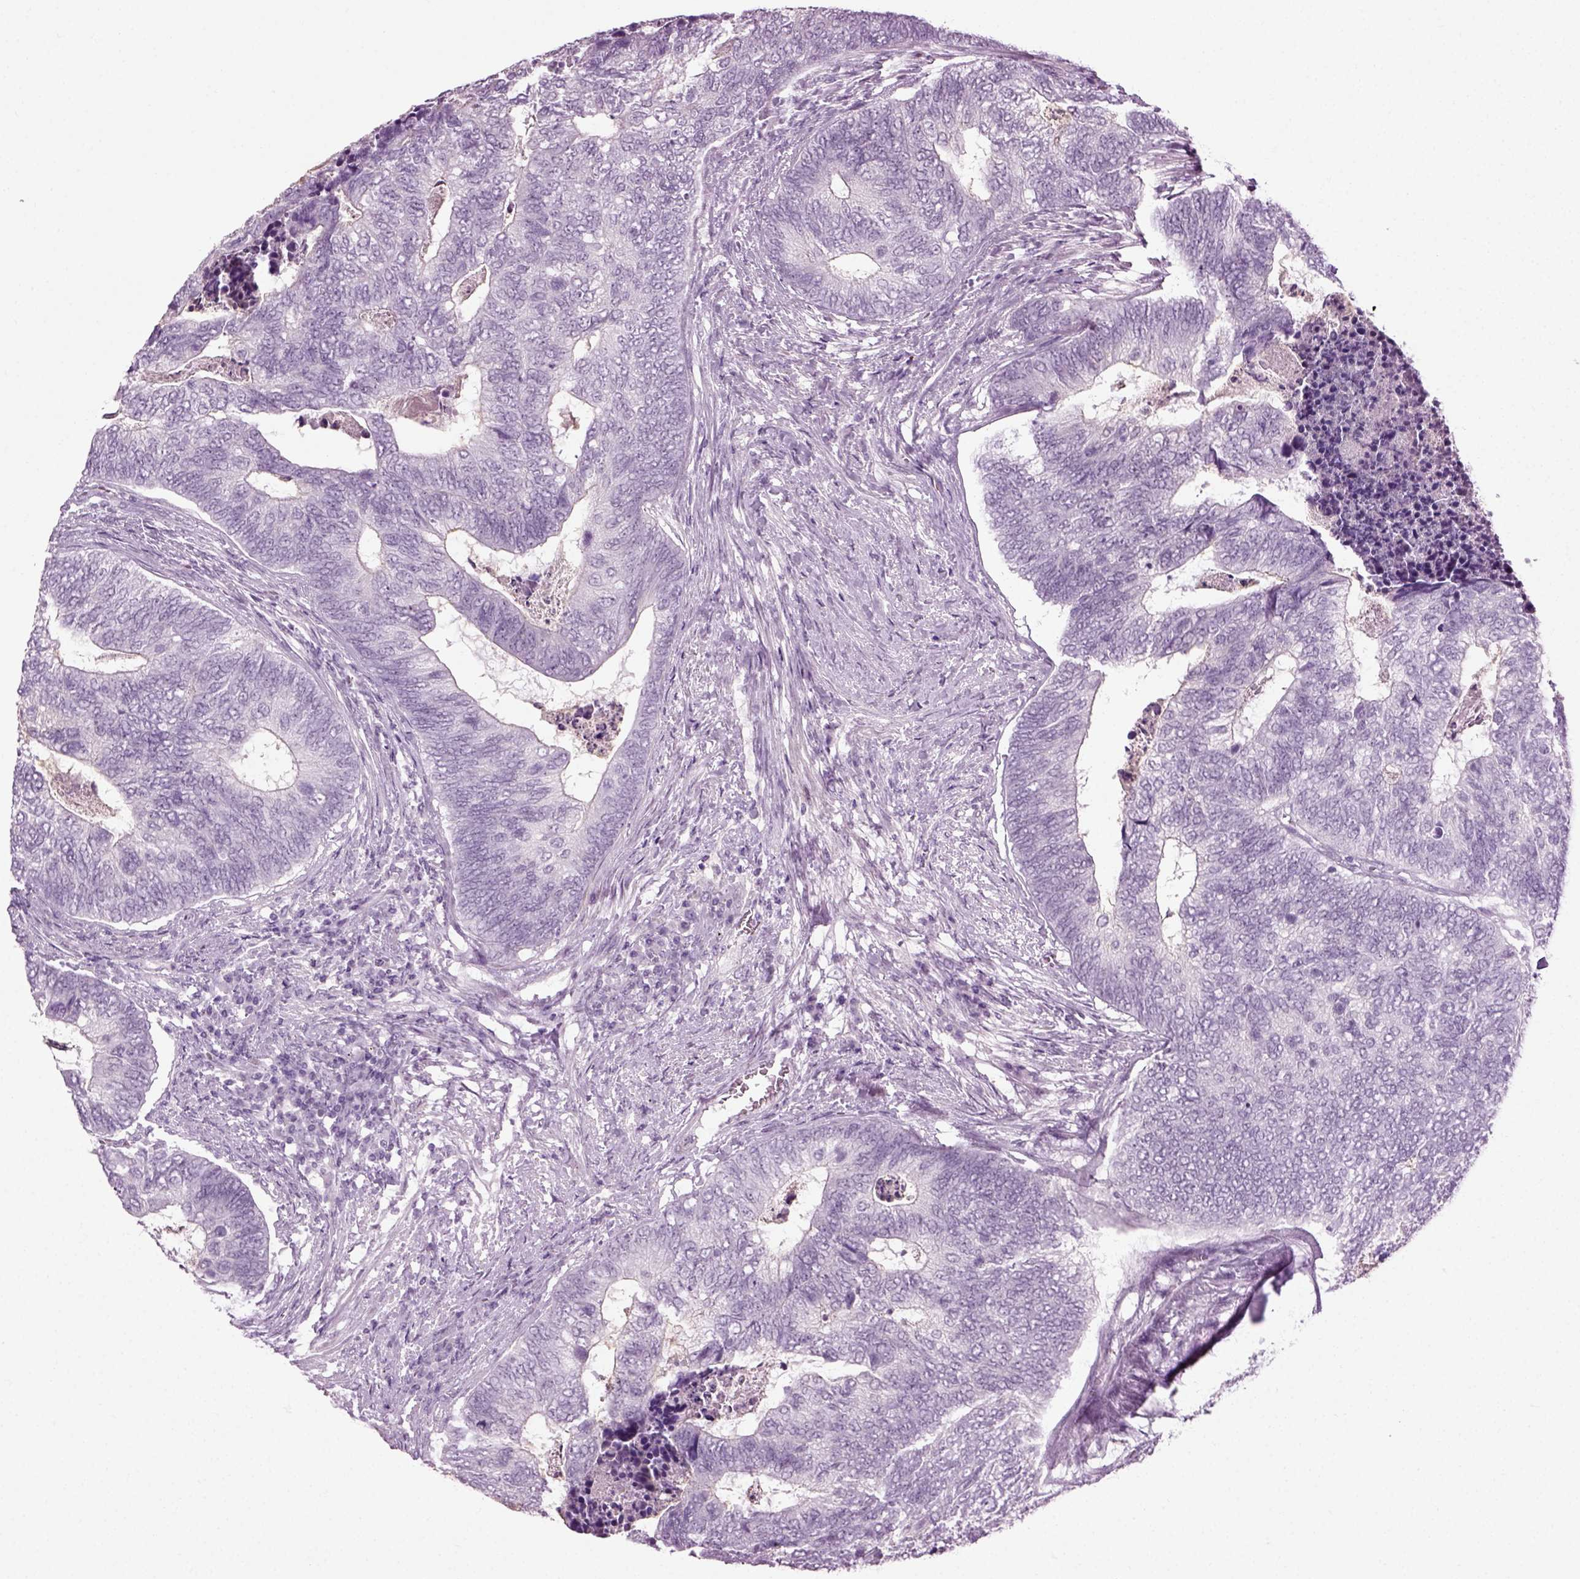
{"staining": {"intensity": "negative", "quantity": "none", "location": "none"}, "tissue": "colorectal cancer", "cell_type": "Tumor cells", "image_type": "cancer", "snomed": [{"axis": "morphology", "description": "Adenocarcinoma, NOS"}, {"axis": "topography", "description": "Colon"}], "caption": "This is a image of immunohistochemistry (IHC) staining of colorectal cancer, which shows no staining in tumor cells.", "gene": "ZC2HC1C", "patient": {"sex": "female", "age": 67}}